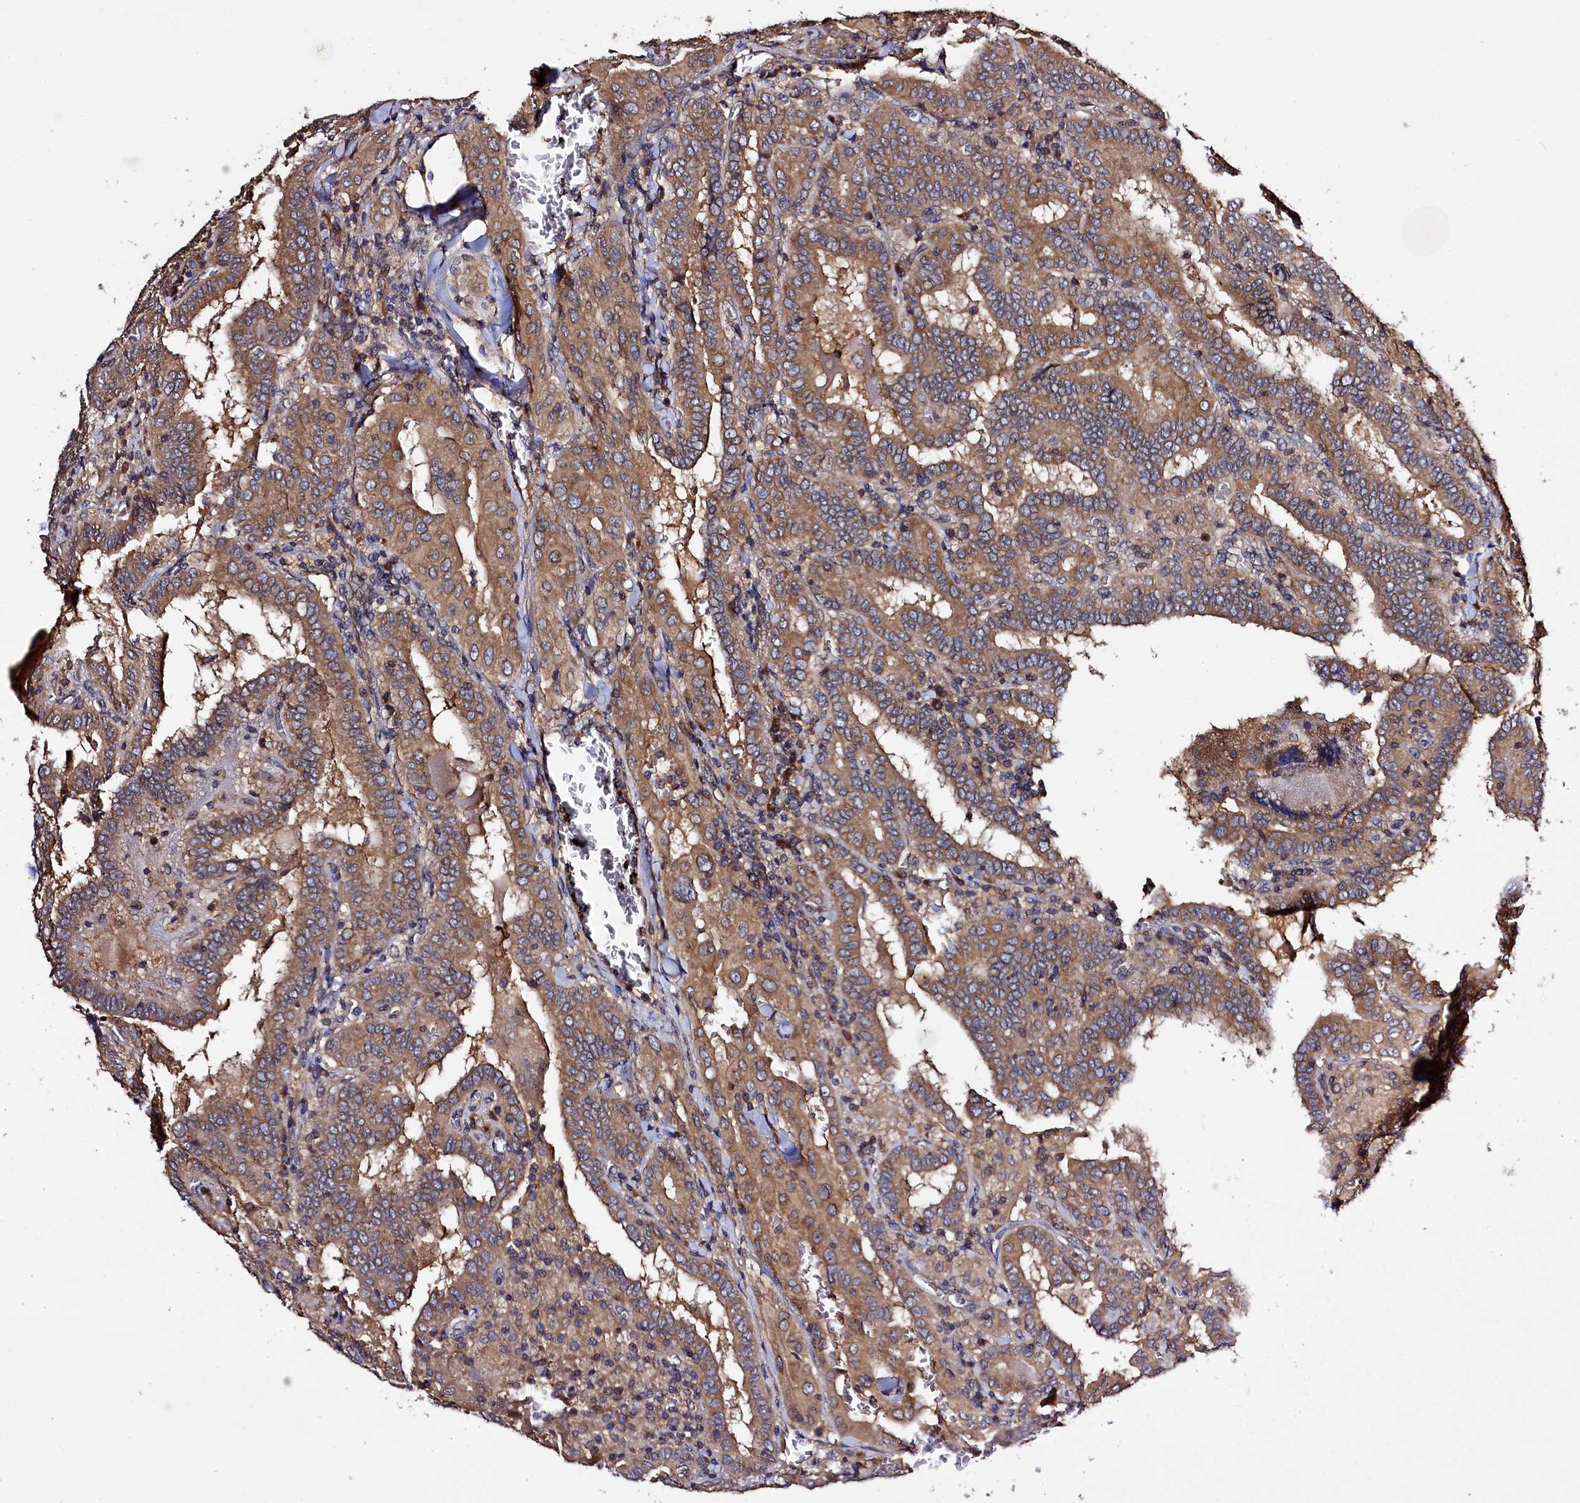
{"staining": {"intensity": "moderate", "quantity": ">75%", "location": "cytoplasmic/membranous"}, "tissue": "thyroid cancer", "cell_type": "Tumor cells", "image_type": "cancer", "snomed": [{"axis": "morphology", "description": "Papillary adenocarcinoma, NOS"}, {"axis": "topography", "description": "Thyroid gland"}], "caption": "Immunohistochemical staining of human thyroid papillary adenocarcinoma exhibits moderate cytoplasmic/membranous protein staining in approximately >75% of tumor cells. The protein of interest is stained brown, and the nuclei are stained in blue (DAB IHC with brightfield microscopy, high magnification).", "gene": "KLC2", "patient": {"sex": "female", "age": 72}}